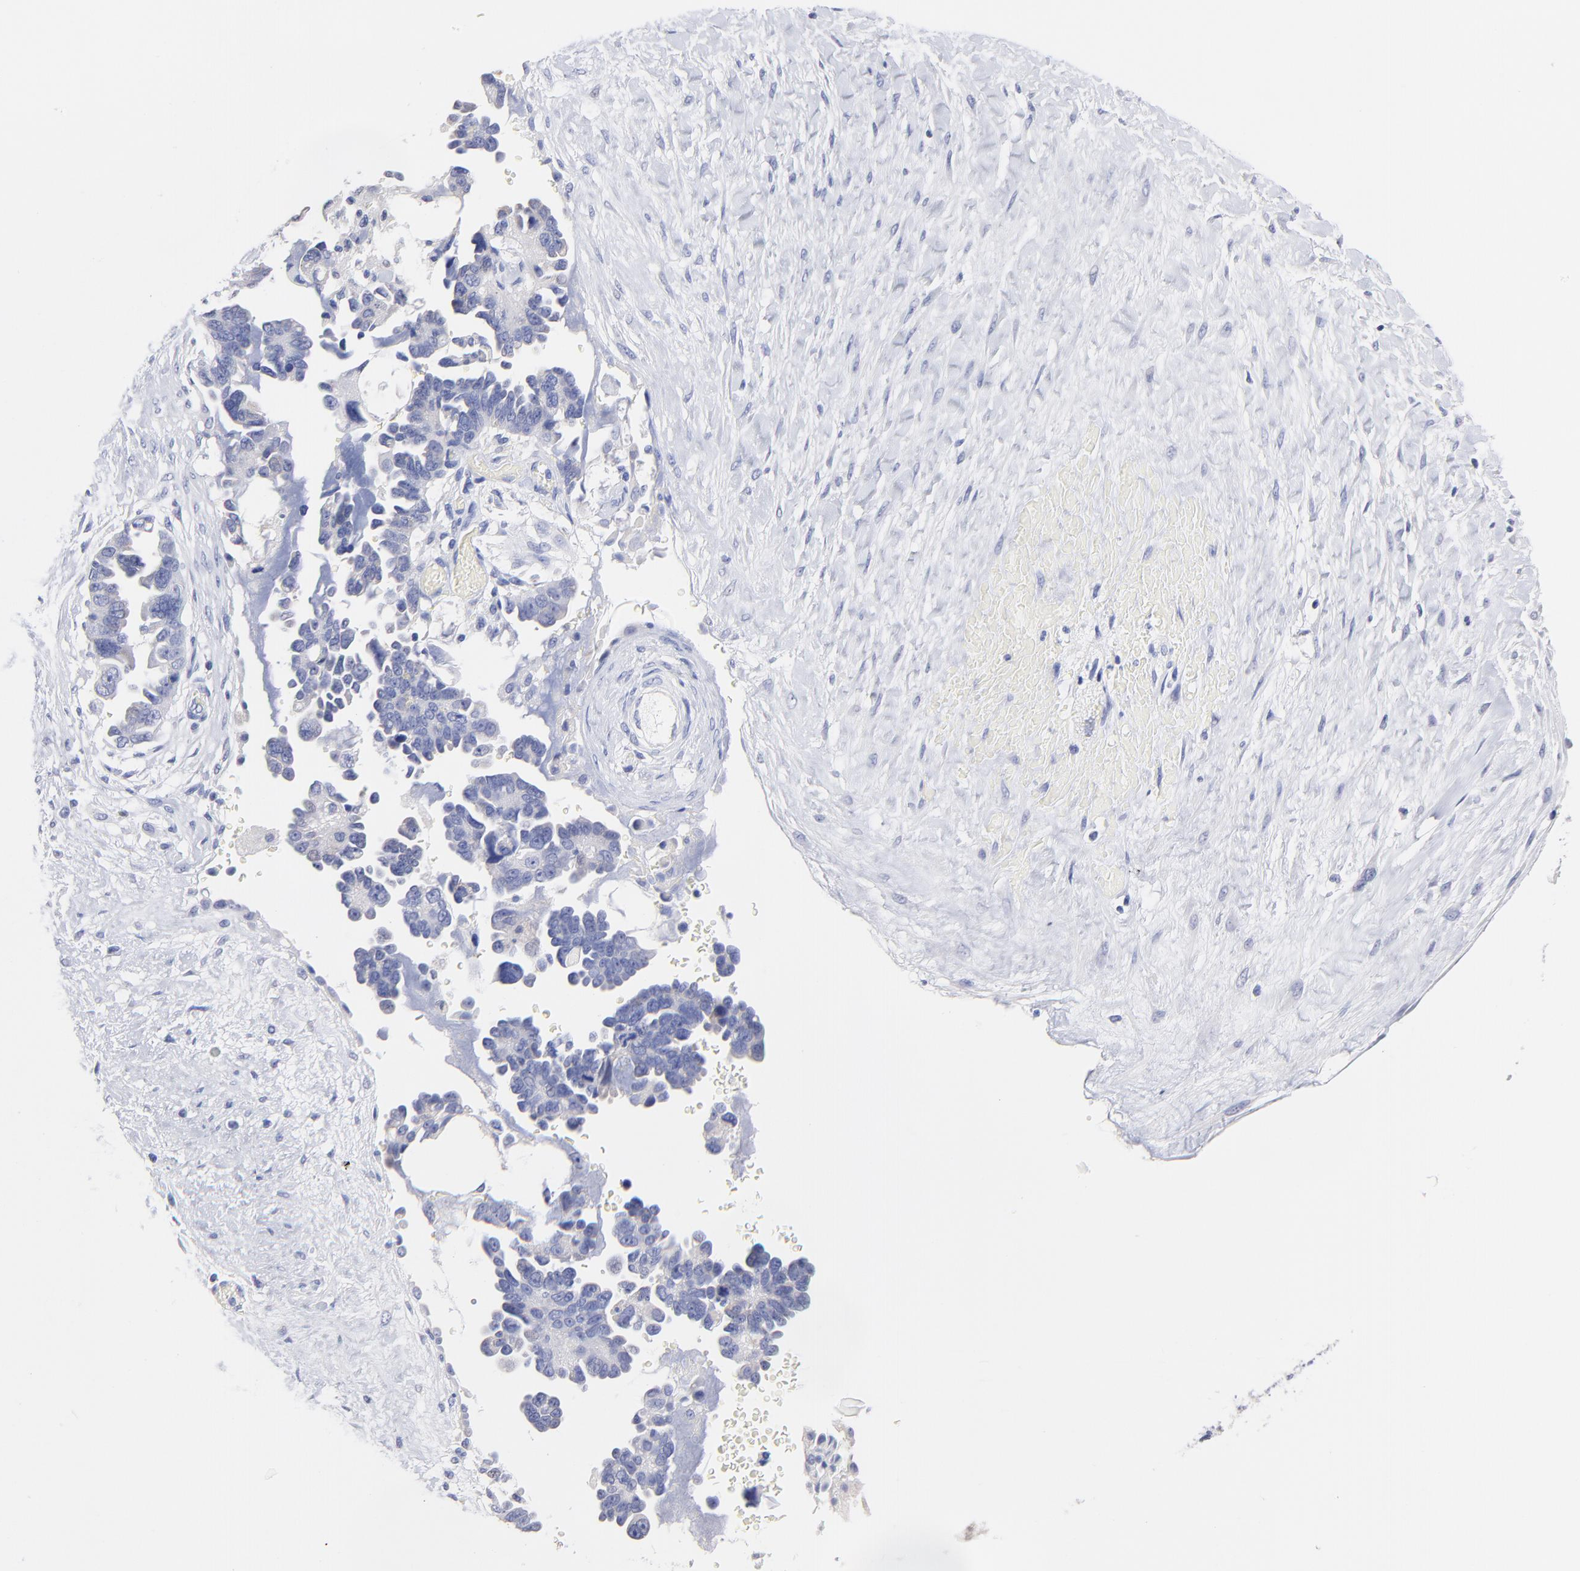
{"staining": {"intensity": "negative", "quantity": "none", "location": "none"}, "tissue": "ovarian cancer", "cell_type": "Tumor cells", "image_type": "cancer", "snomed": [{"axis": "morphology", "description": "Cystadenocarcinoma, serous, NOS"}, {"axis": "topography", "description": "Ovary"}], "caption": "IHC micrograph of ovarian serous cystadenocarcinoma stained for a protein (brown), which exhibits no staining in tumor cells. Brightfield microscopy of immunohistochemistry stained with DAB (brown) and hematoxylin (blue), captured at high magnification.", "gene": "CFAP57", "patient": {"sex": "female", "age": 63}}